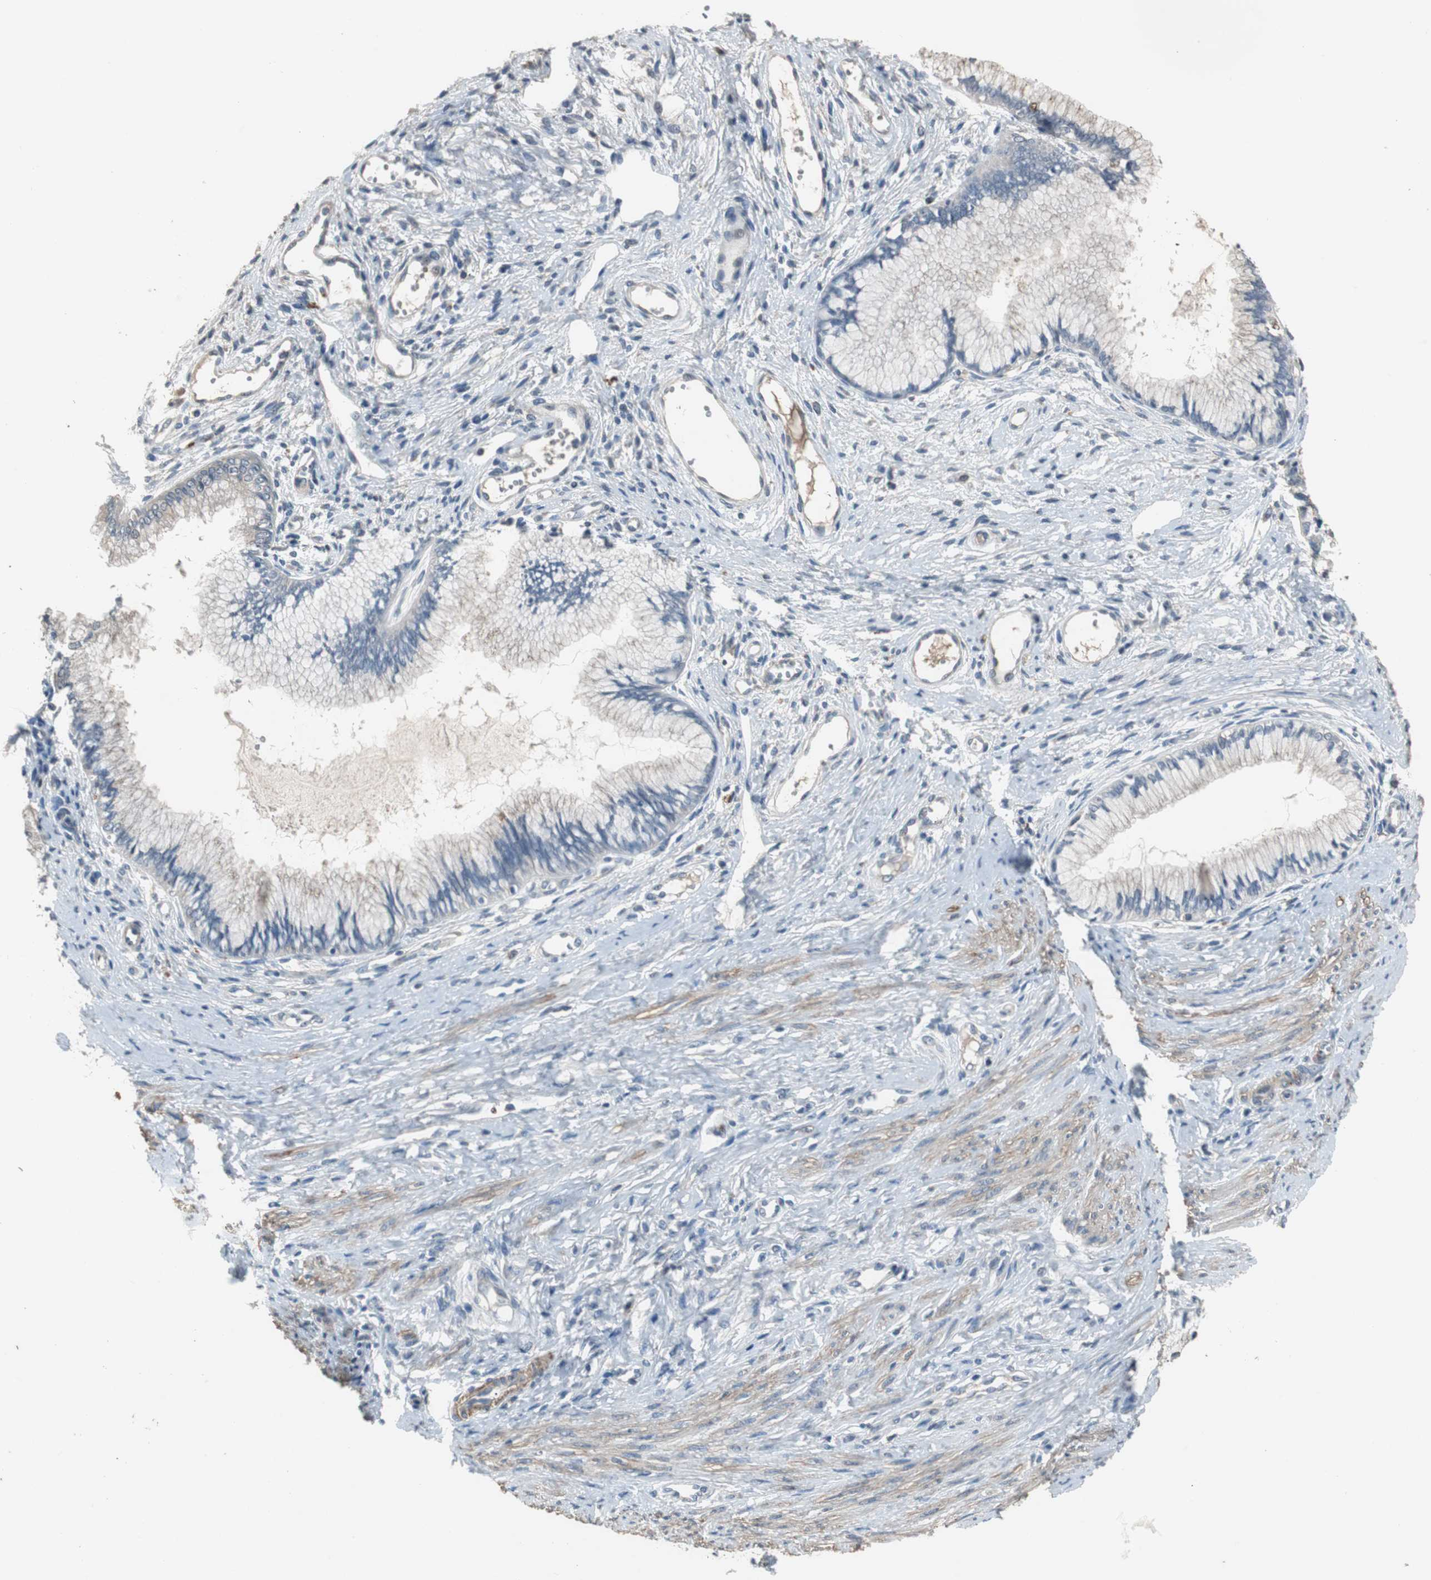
{"staining": {"intensity": "weak", "quantity": "25%-75%", "location": "cytoplasmic/membranous"}, "tissue": "cervical cancer", "cell_type": "Tumor cells", "image_type": "cancer", "snomed": [{"axis": "morphology", "description": "Adenocarcinoma, NOS"}, {"axis": "topography", "description": "Cervix"}], "caption": "This is a photomicrograph of immunohistochemistry (IHC) staining of cervical cancer, which shows weak staining in the cytoplasmic/membranous of tumor cells.", "gene": "PCYT1B", "patient": {"sex": "female", "age": 36}}